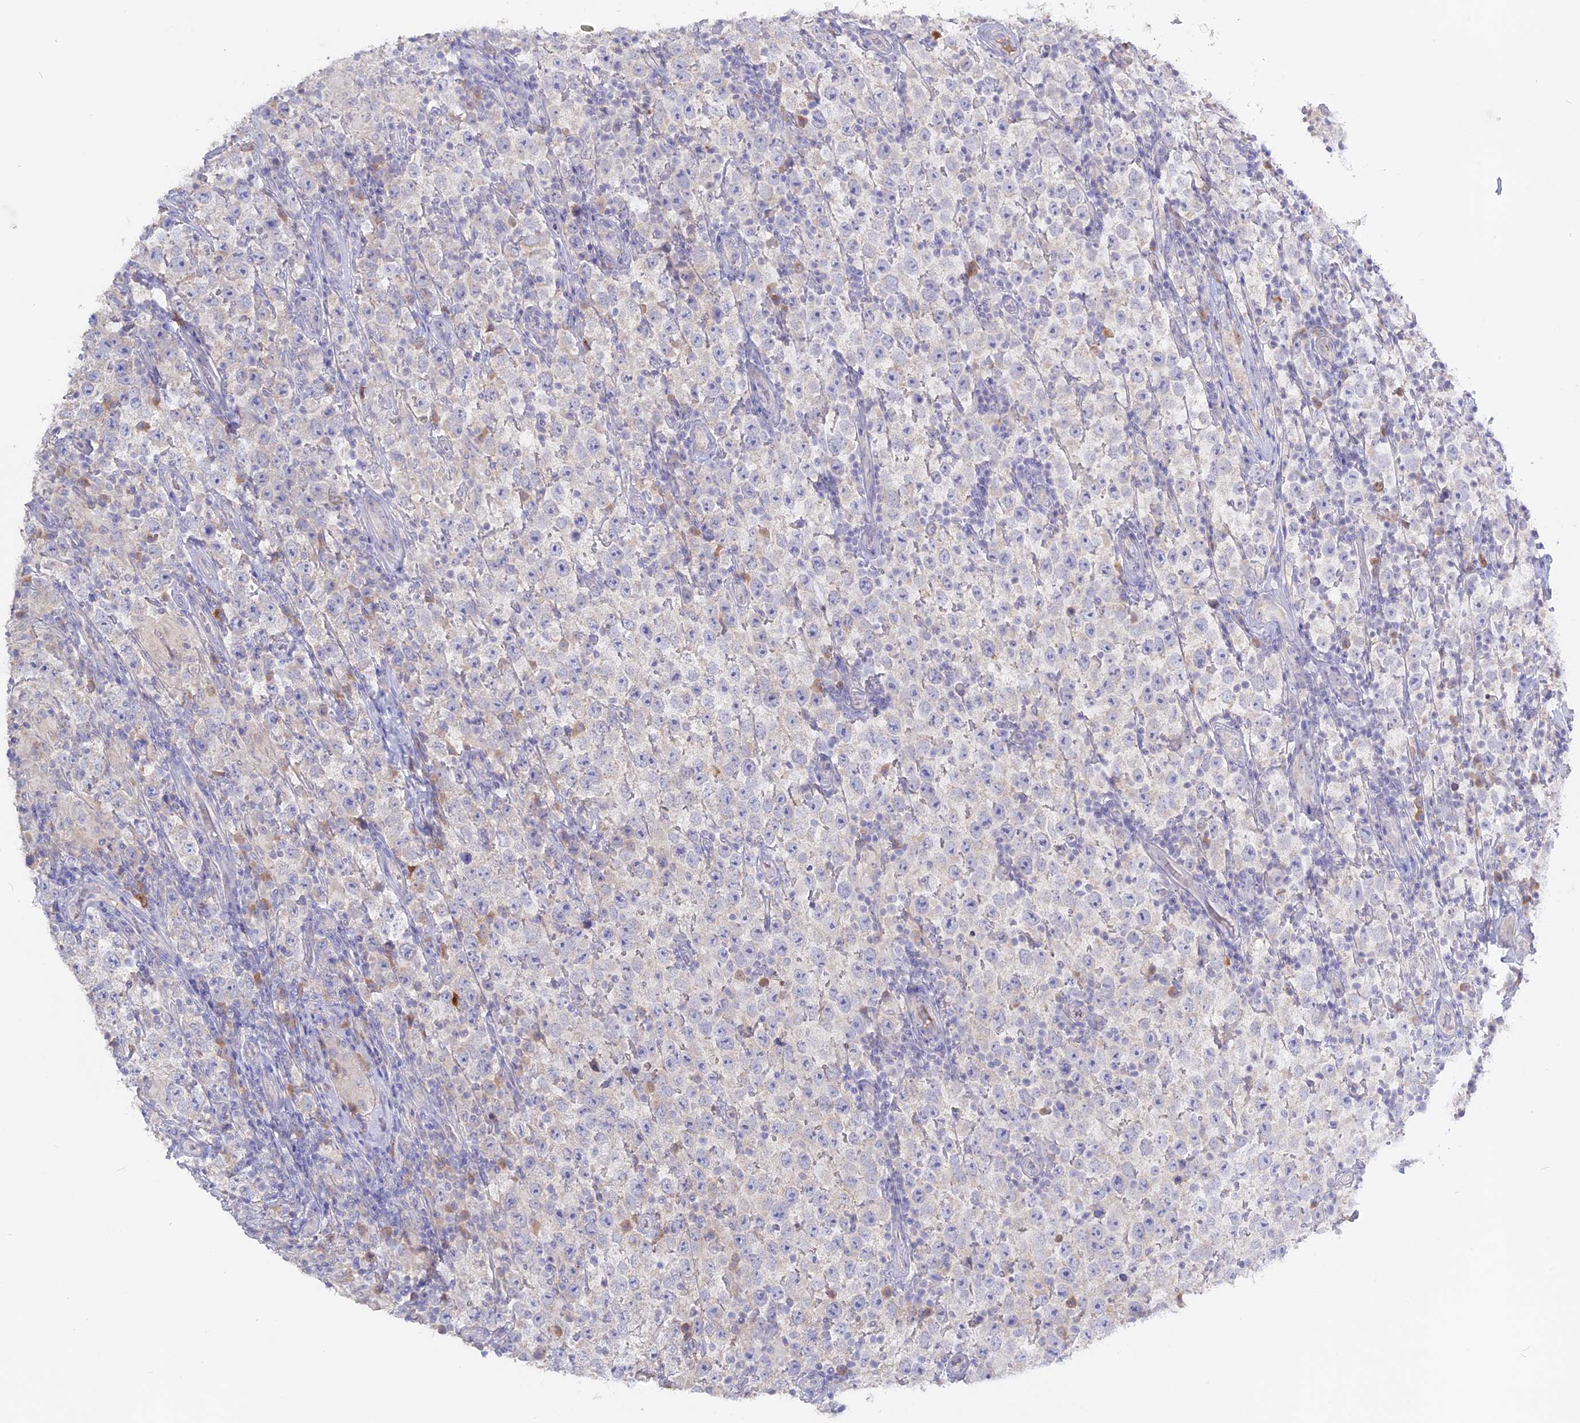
{"staining": {"intensity": "negative", "quantity": "none", "location": "none"}, "tissue": "testis cancer", "cell_type": "Tumor cells", "image_type": "cancer", "snomed": [{"axis": "morphology", "description": "Normal tissue, NOS"}, {"axis": "morphology", "description": "Urothelial carcinoma, High grade"}, {"axis": "morphology", "description": "Seminoma, NOS"}, {"axis": "morphology", "description": "Carcinoma, Embryonal, NOS"}, {"axis": "topography", "description": "Urinary bladder"}, {"axis": "topography", "description": "Testis"}], "caption": "An immunohistochemistry photomicrograph of testis cancer (urothelial carcinoma (high-grade)) is shown. There is no staining in tumor cells of testis cancer (urothelial carcinoma (high-grade)).", "gene": "ADGRA1", "patient": {"sex": "male", "age": 41}}